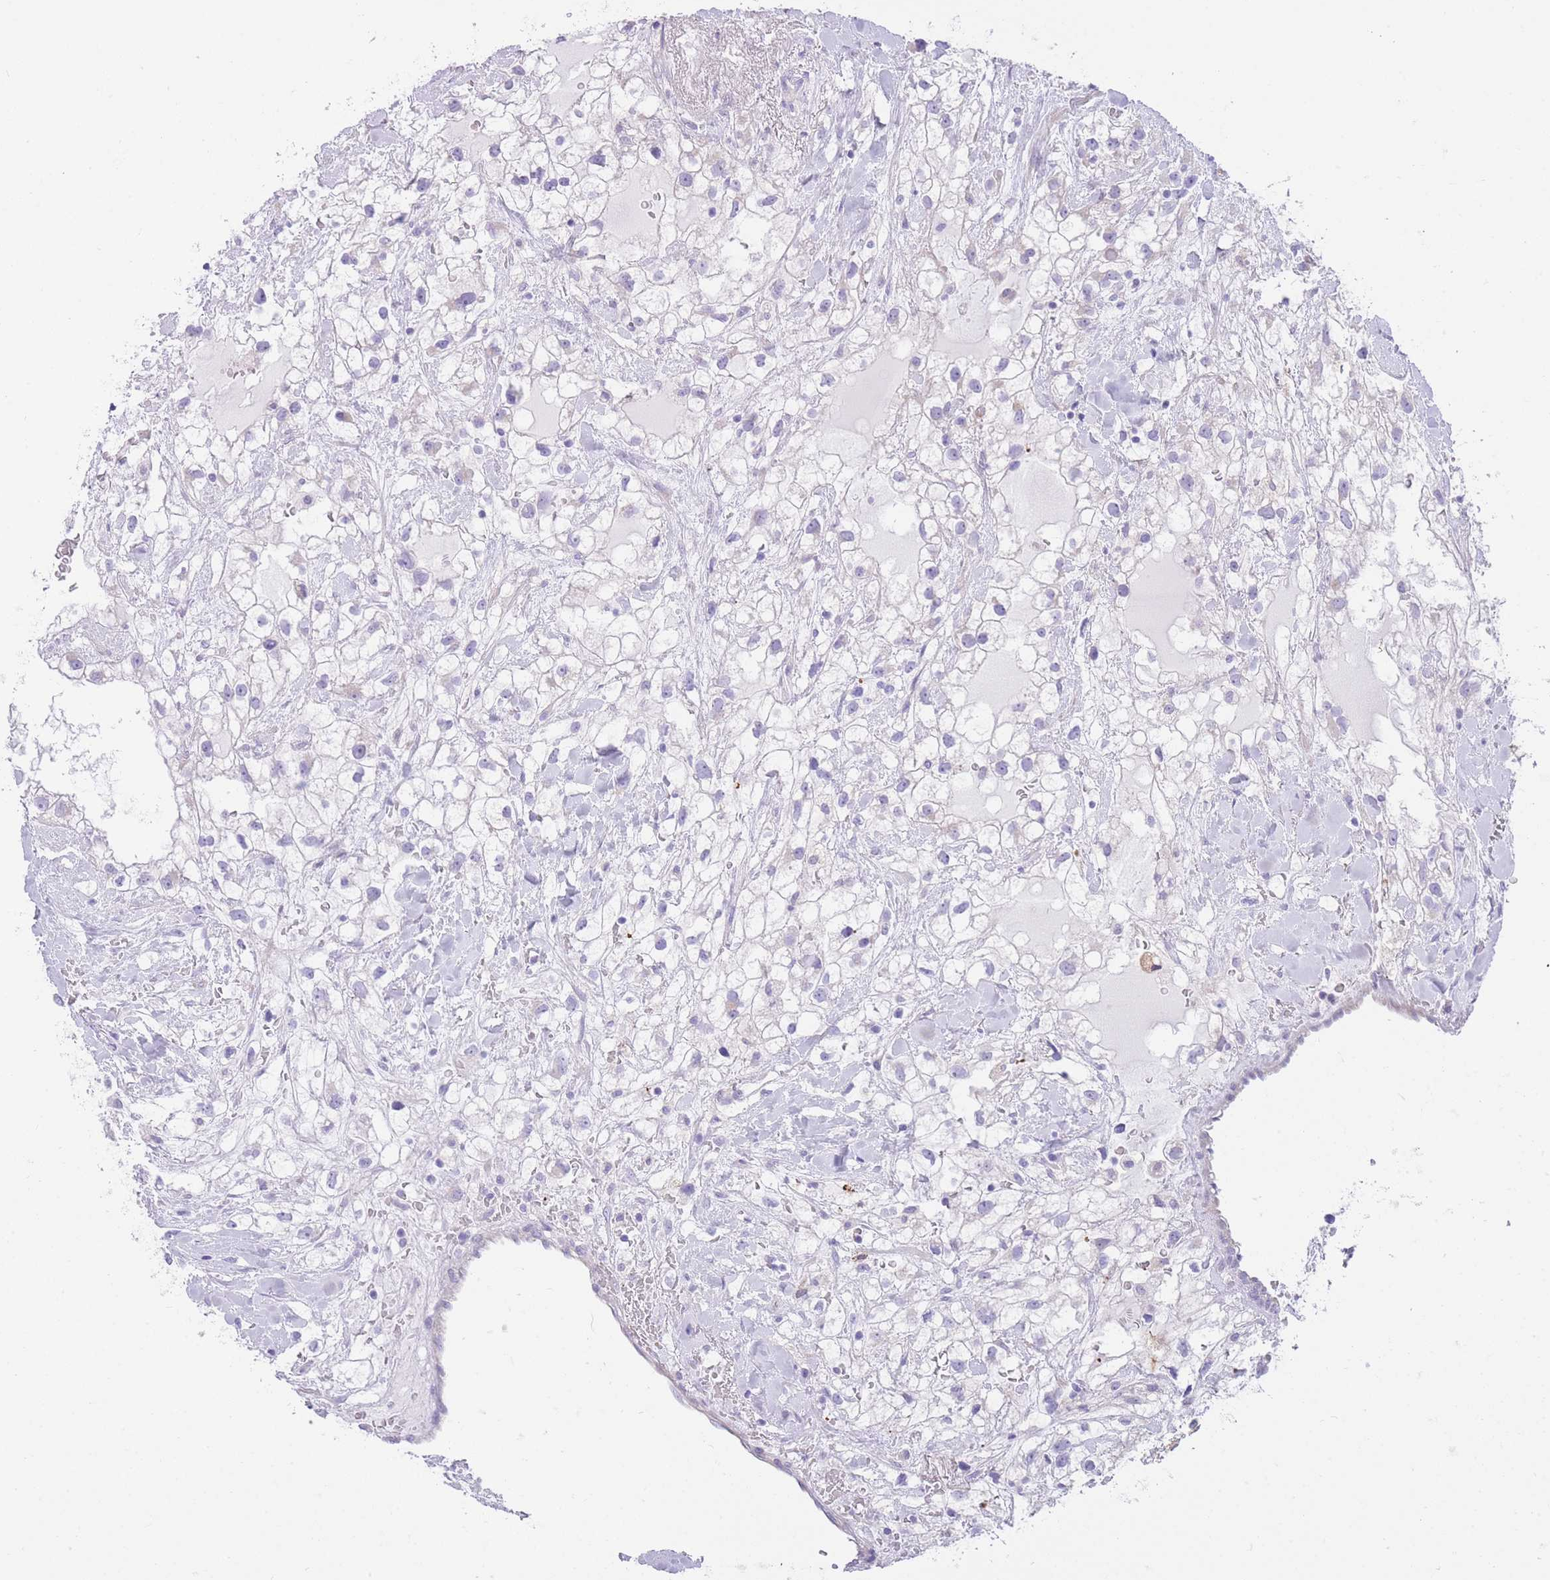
{"staining": {"intensity": "negative", "quantity": "none", "location": "none"}, "tissue": "renal cancer", "cell_type": "Tumor cells", "image_type": "cancer", "snomed": [{"axis": "morphology", "description": "Adenocarcinoma, NOS"}, {"axis": "topography", "description": "Kidney"}], "caption": "Immunohistochemistry (IHC) image of human renal cancer (adenocarcinoma) stained for a protein (brown), which demonstrates no expression in tumor cells.", "gene": "QTRT1", "patient": {"sex": "male", "age": 59}}